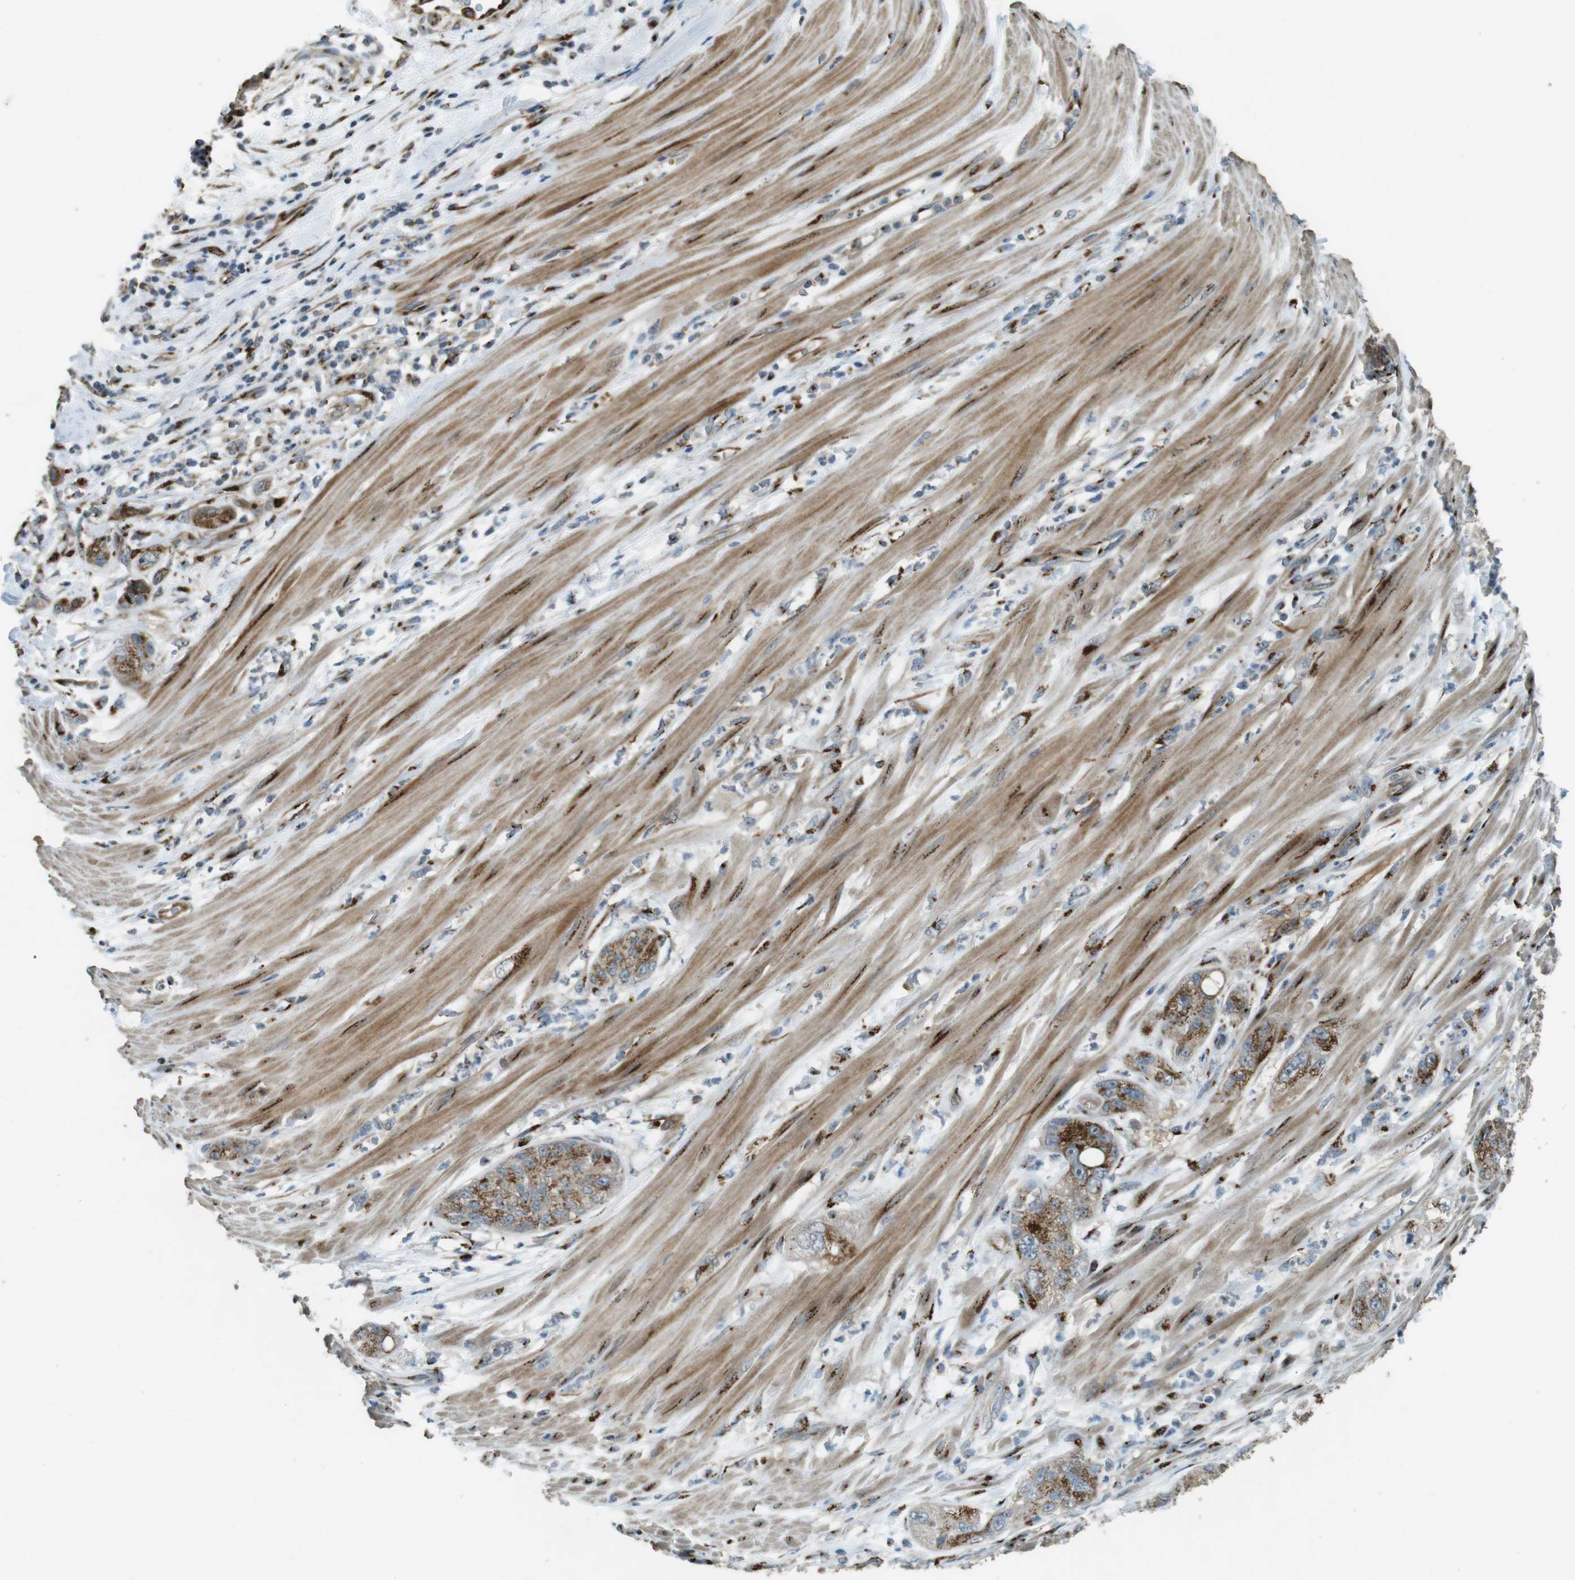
{"staining": {"intensity": "moderate", "quantity": ">75%", "location": "cytoplasmic/membranous"}, "tissue": "pancreatic cancer", "cell_type": "Tumor cells", "image_type": "cancer", "snomed": [{"axis": "morphology", "description": "Adenocarcinoma, NOS"}, {"axis": "topography", "description": "Pancreas"}], "caption": "Pancreatic adenocarcinoma stained for a protein (brown) reveals moderate cytoplasmic/membranous positive positivity in about >75% of tumor cells.", "gene": "TMEM115", "patient": {"sex": "female", "age": 78}}